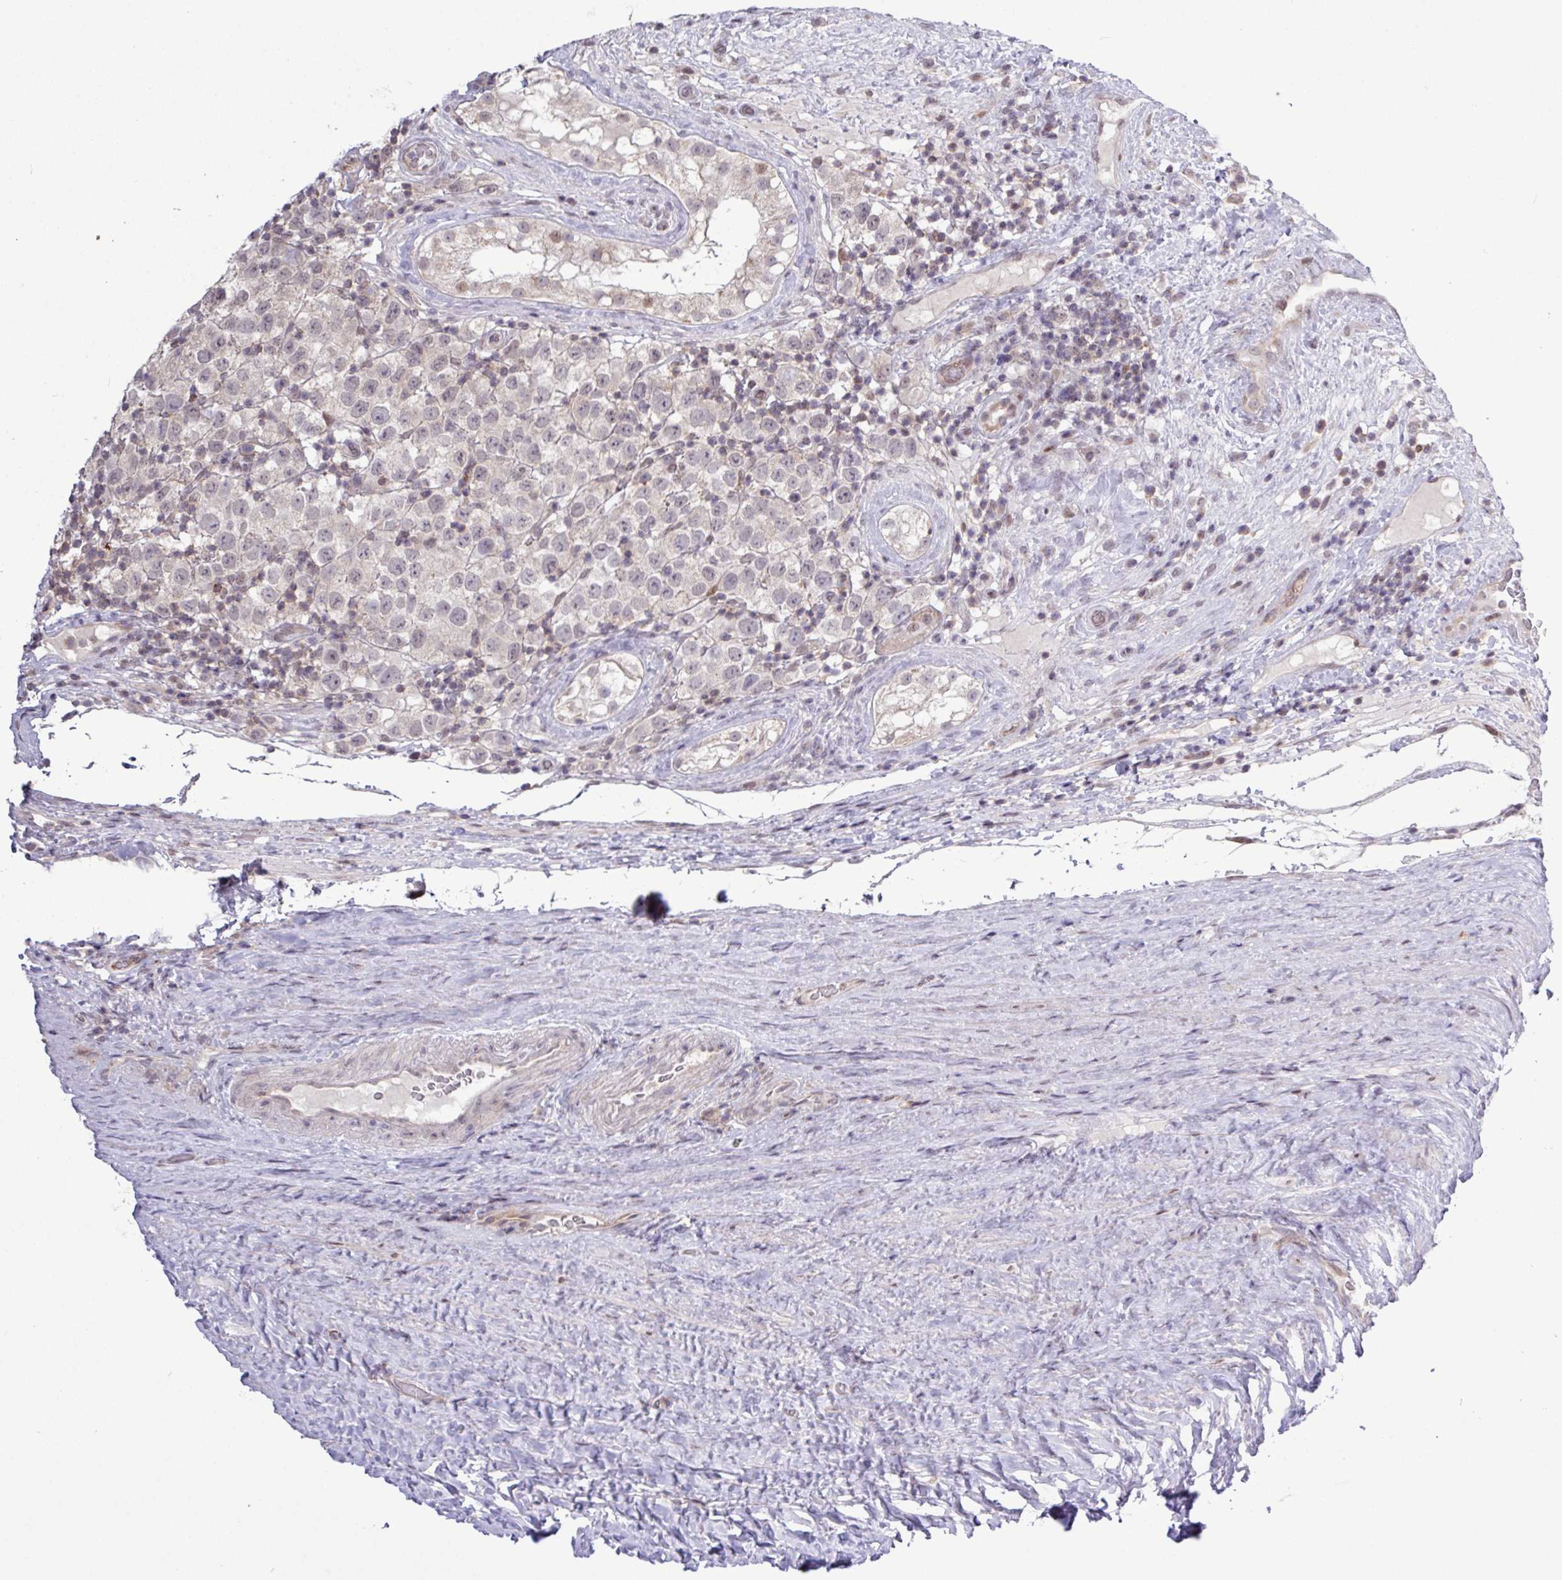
{"staining": {"intensity": "negative", "quantity": "none", "location": "none"}, "tissue": "testis cancer", "cell_type": "Tumor cells", "image_type": "cancer", "snomed": [{"axis": "morphology", "description": "Seminoma, NOS"}, {"axis": "morphology", "description": "Carcinoma, Embryonal, NOS"}, {"axis": "topography", "description": "Testis"}], "caption": "Human embryonal carcinoma (testis) stained for a protein using IHC displays no positivity in tumor cells.", "gene": "RTL3", "patient": {"sex": "male", "age": 41}}